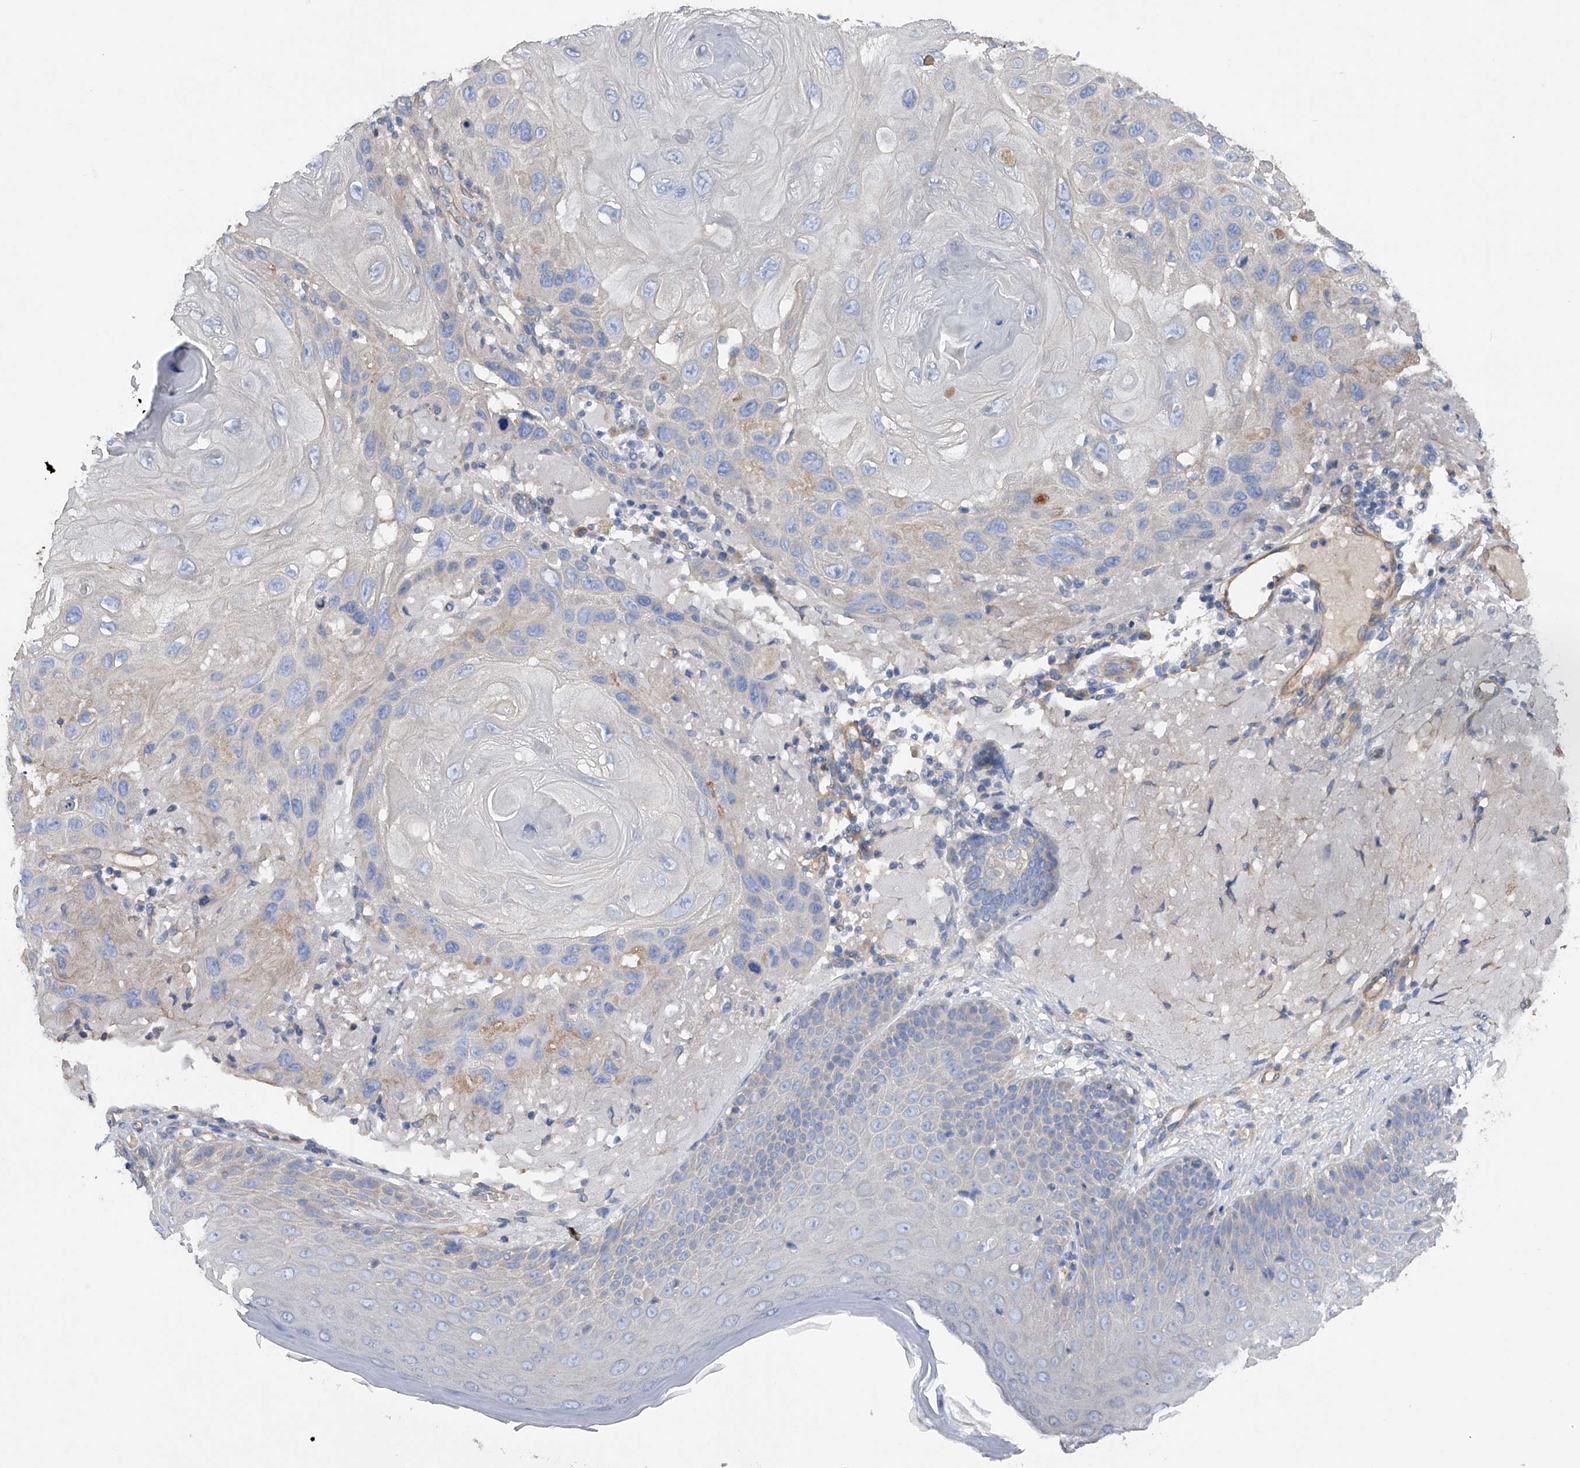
{"staining": {"intensity": "negative", "quantity": "none", "location": "none"}, "tissue": "skin cancer", "cell_type": "Tumor cells", "image_type": "cancer", "snomed": [{"axis": "morphology", "description": "Normal tissue, NOS"}, {"axis": "morphology", "description": "Squamous cell carcinoma, NOS"}, {"axis": "topography", "description": "Skin"}], "caption": "Skin cancer stained for a protein using immunohistochemistry displays no positivity tumor cells.", "gene": "RWDD2A", "patient": {"sex": "female", "age": 96}}